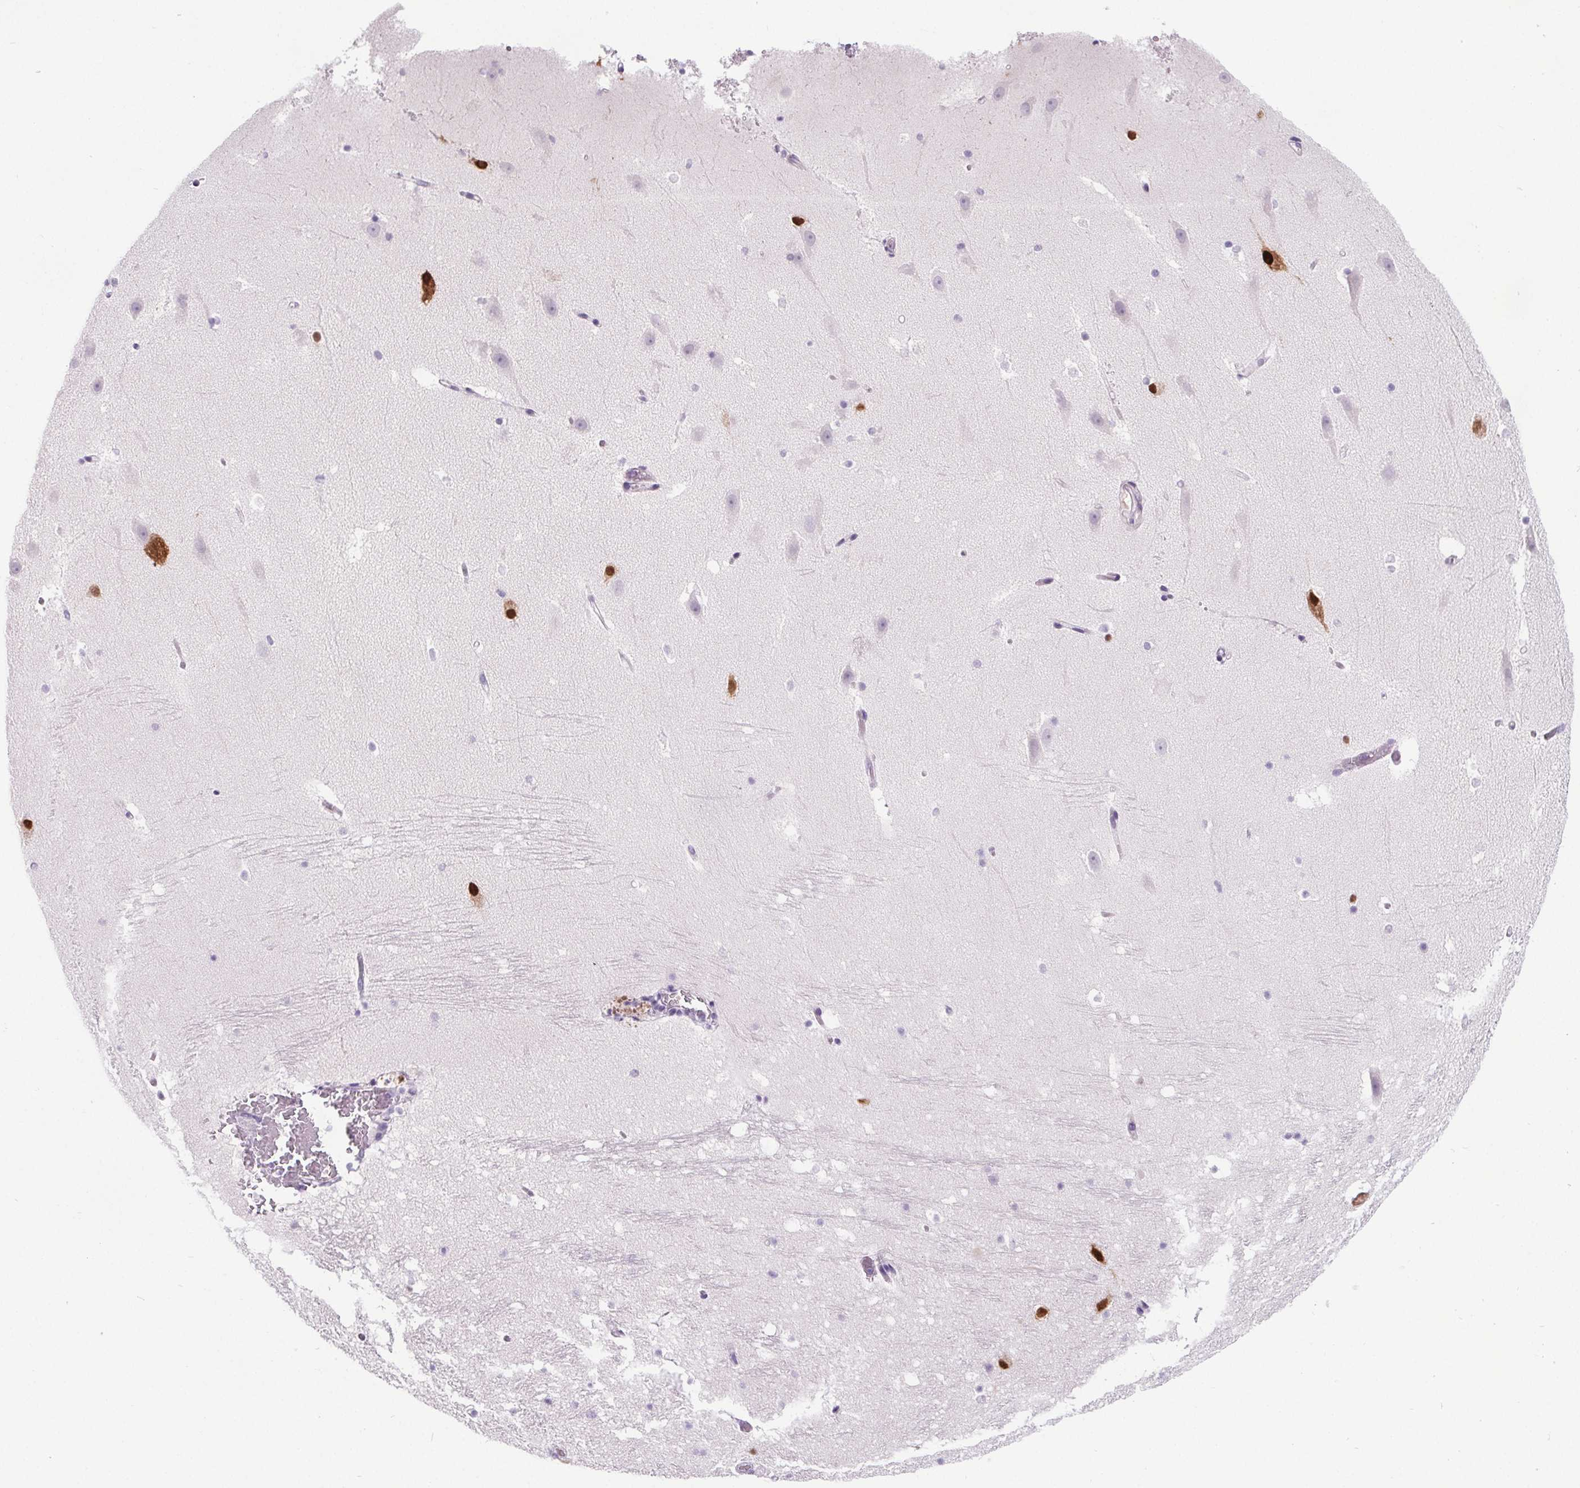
{"staining": {"intensity": "strong", "quantity": "<25%", "location": "nuclear"}, "tissue": "hippocampus", "cell_type": "Glial cells", "image_type": "normal", "snomed": [{"axis": "morphology", "description": "Normal tissue, NOS"}, {"axis": "topography", "description": "Hippocampus"}], "caption": "Protein staining reveals strong nuclear expression in about <25% of glial cells in benign hippocampus. The protein of interest is shown in brown color, while the nuclei are stained blue.", "gene": "ELAVL2", "patient": {"sex": "male", "age": 26}}